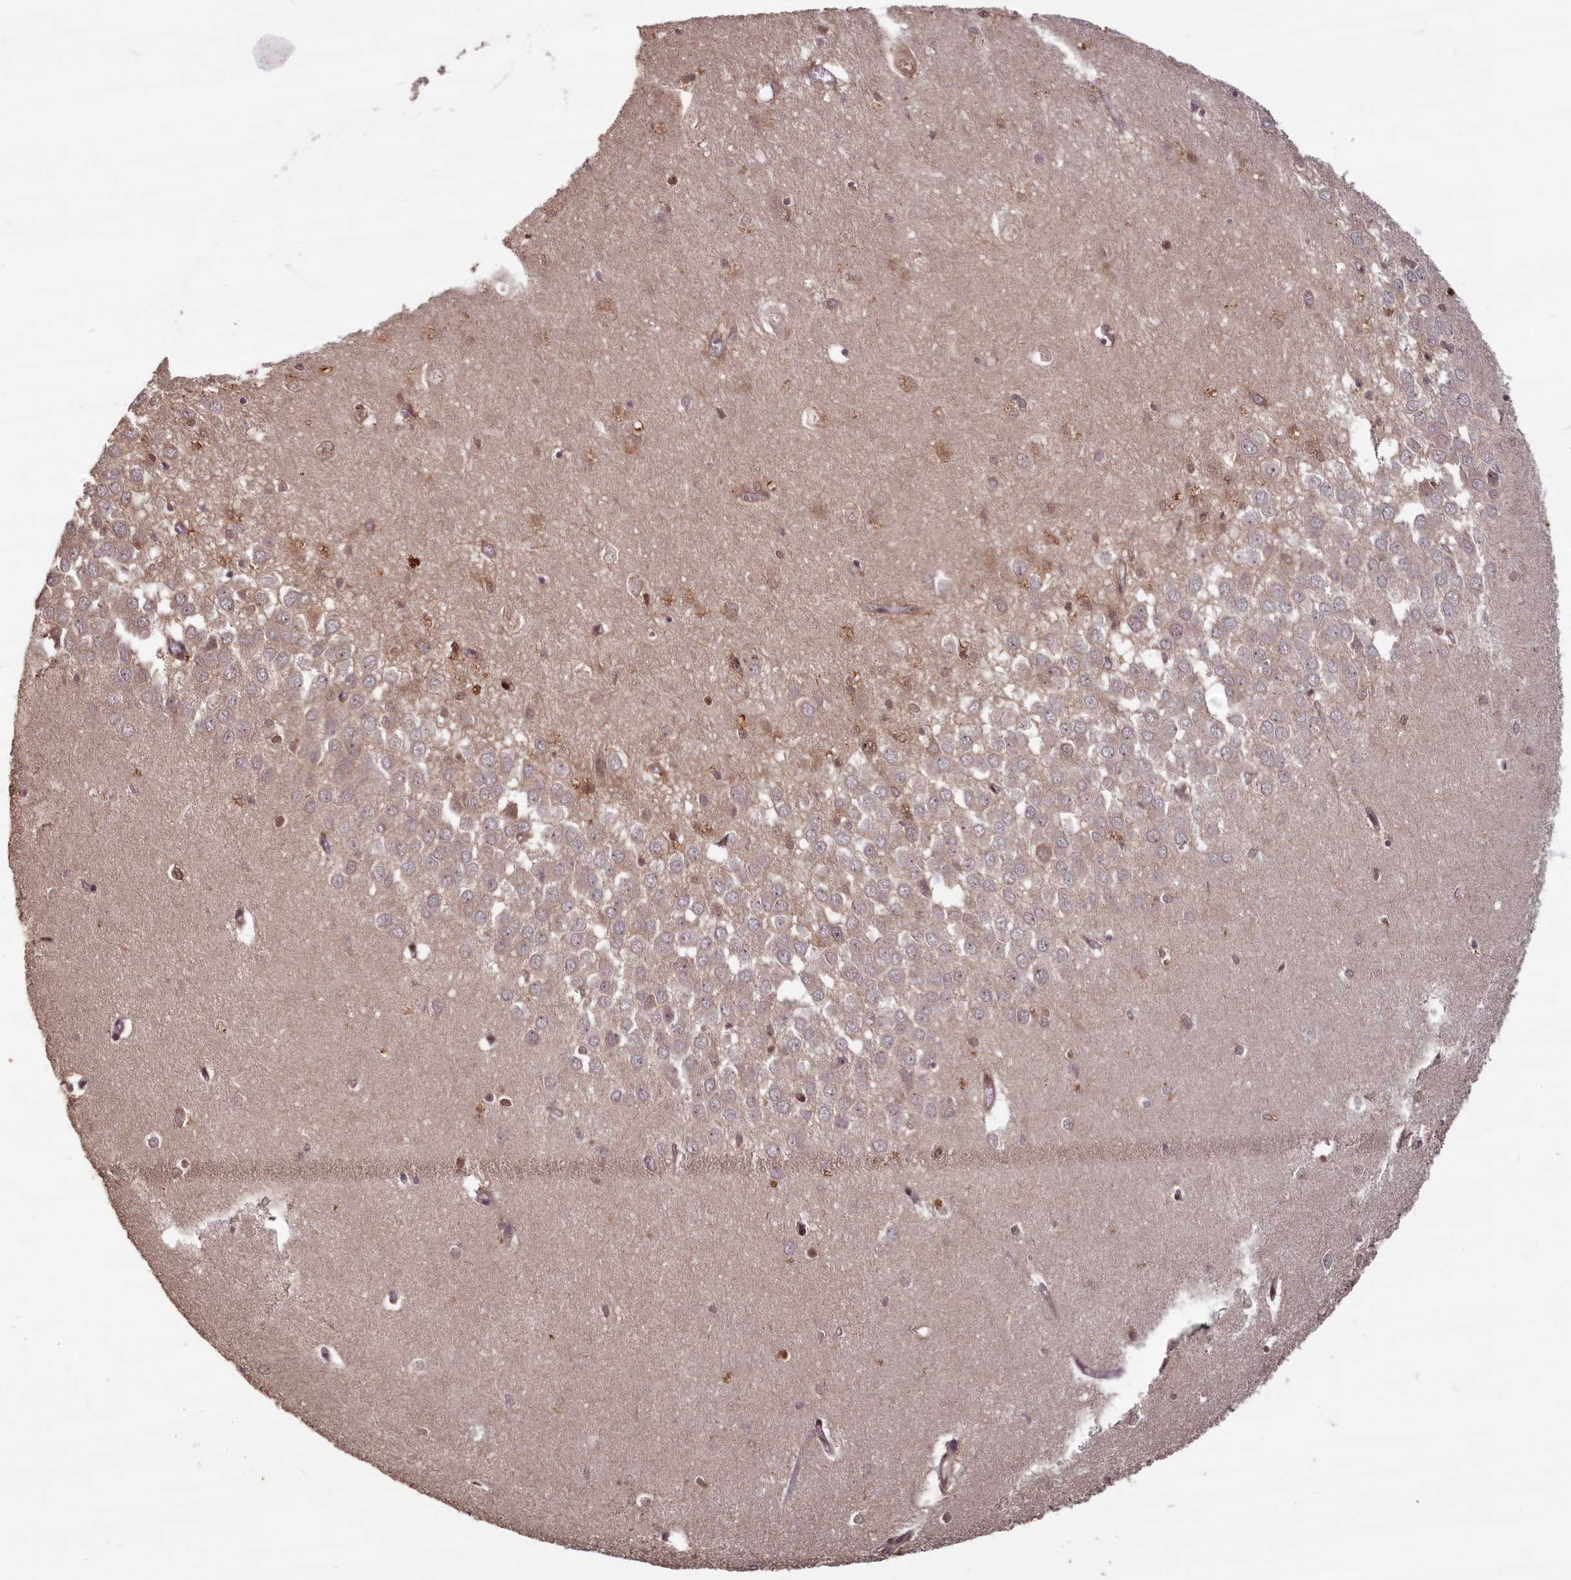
{"staining": {"intensity": "moderate", "quantity": "<25%", "location": "nuclear"}, "tissue": "hippocampus", "cell_type": "Glial cells", "image_type": "normal", "snomed": [{"axis": "morphology", "description": "Normal tissue, NOS"}, {"axis": "topography", "description": "Hippocampus"}], "caption": "A micrograph of human hippocampus stained for a protein reveals moderate nuclear brown staining in glial cells. (brown staining indicates protein expression, while blue staining denotes nuclei).", "gene": "HIF3A", "patient": {"sex": "female", "age": 64}}